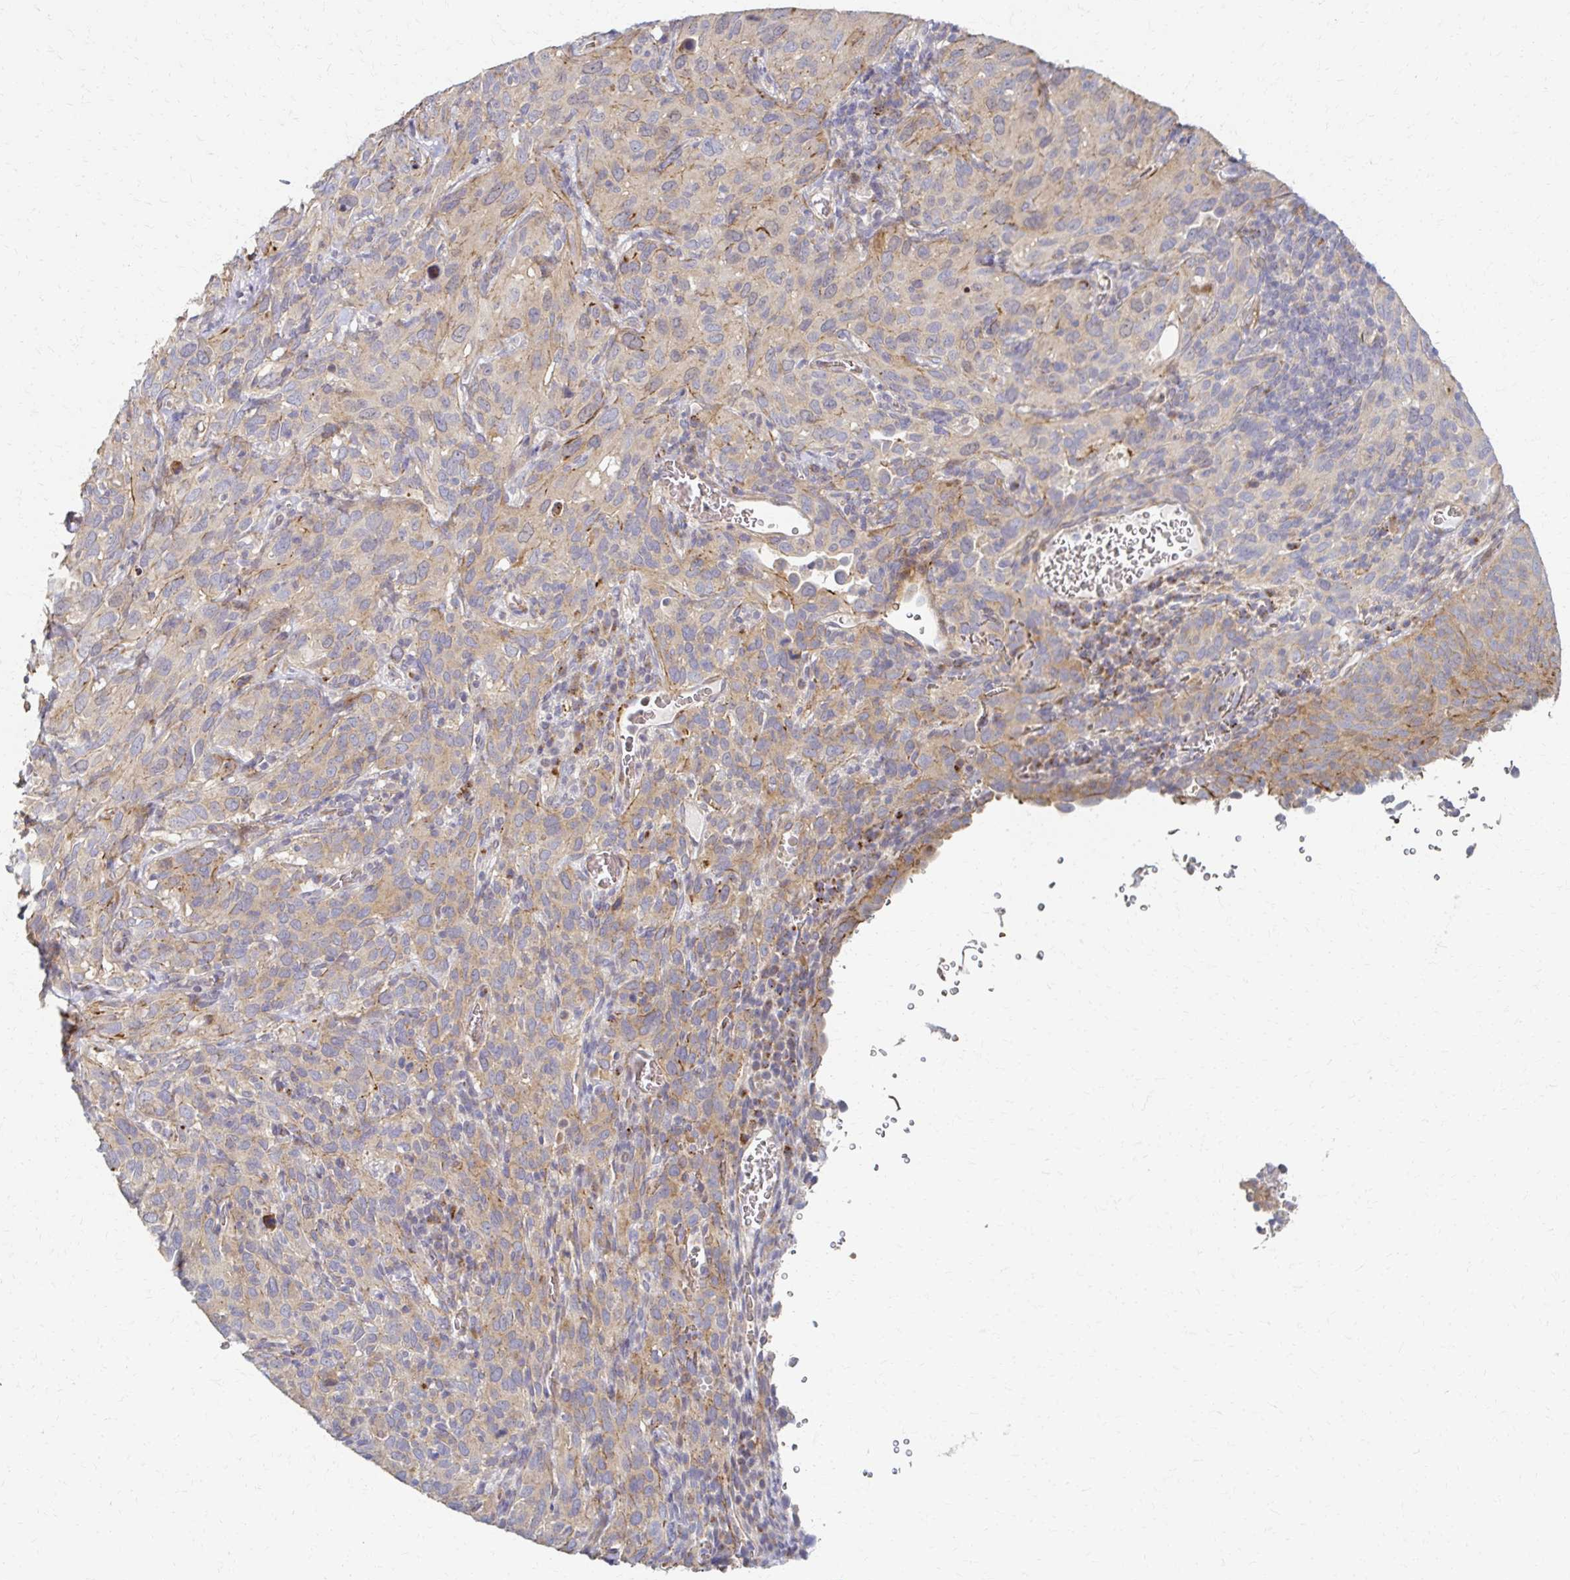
{"staining": {"intensity": "weak", "quantity": "25%-75%", "location": "cytoplasmic/membranous"}, "tissue": "cervical cancer", "cell_type": "Tumor cells", "image_type": "cancer", "snomed": [{"axis": "morphology", "description": "Normal tissue, NOS"}, {"axis": "morphology", "description": "Squamous cell carcinoma, NOS"}, {"axis": "topography", "description": "Cervix"}], "caption": "This histopathology image demonstrates cervical squamous cell carcinoma stained with immunohistochemistry (IHC) to label a protein in brown. The cytoplasmic/membranous of tumor cells show weak positivity for the protein. Nuclei are counter-stained blue.", "gene": "SKA2", "patient": {"sex": "female", "age": 51}}